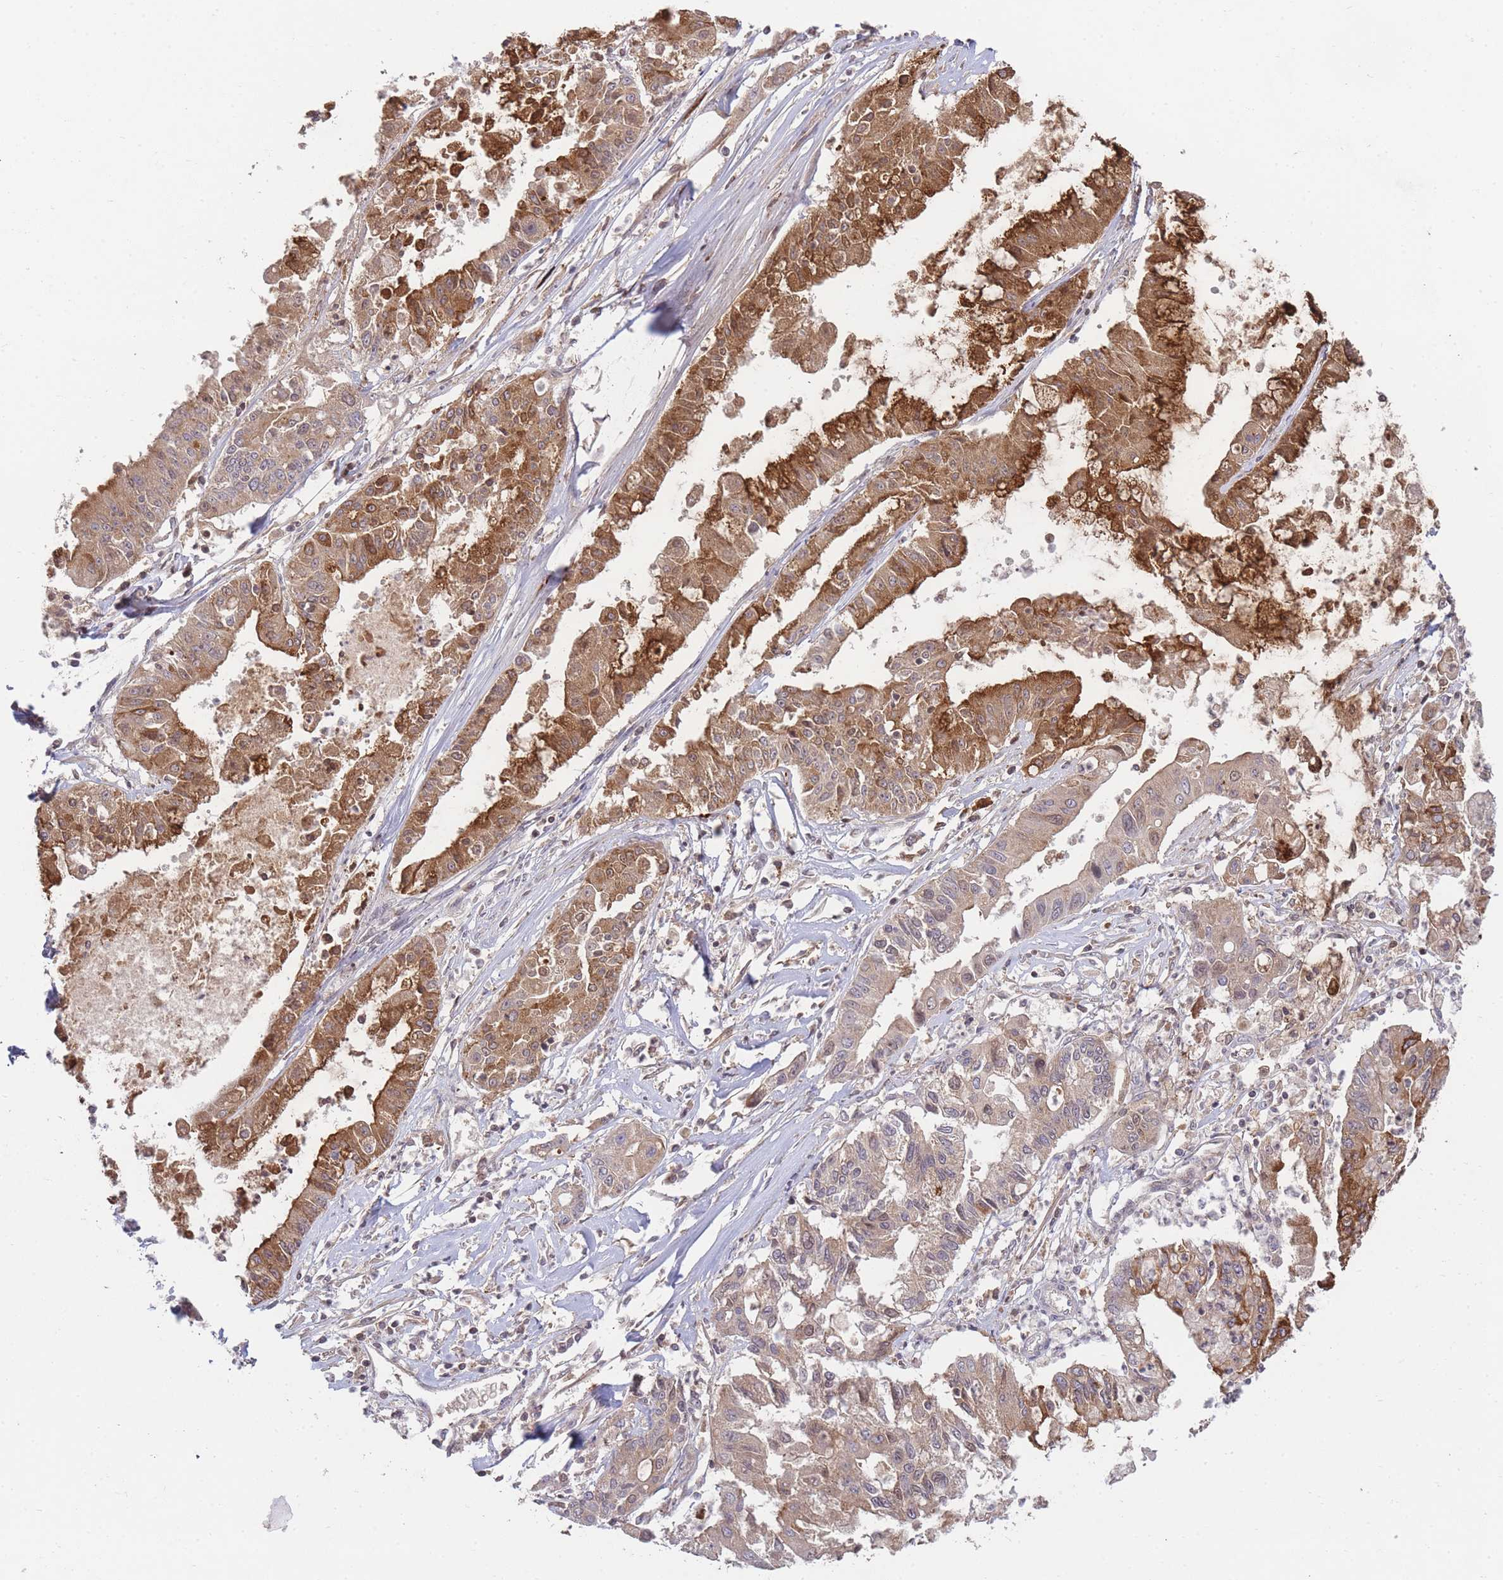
{"staining": {"intensity": "strong", "quantity": "25%-75%", "location": "cytoplasmic/membranous"}, "tissue": "ovarian cancer", "cell_type": "Tumor cells", "image_type": "cancer", "snomed": [{"axis": "morphology", "description": "Cystadenocarcinoma, mucinous, NOS"}, {"axis": "topography", "description": "Ovary"}], "caption": "Ovarian cancer stained with a protein marker exhibits strong staining in tumor cells.", "gene": "RALGDS", "patient": {"sex": "female", "age": 70}}